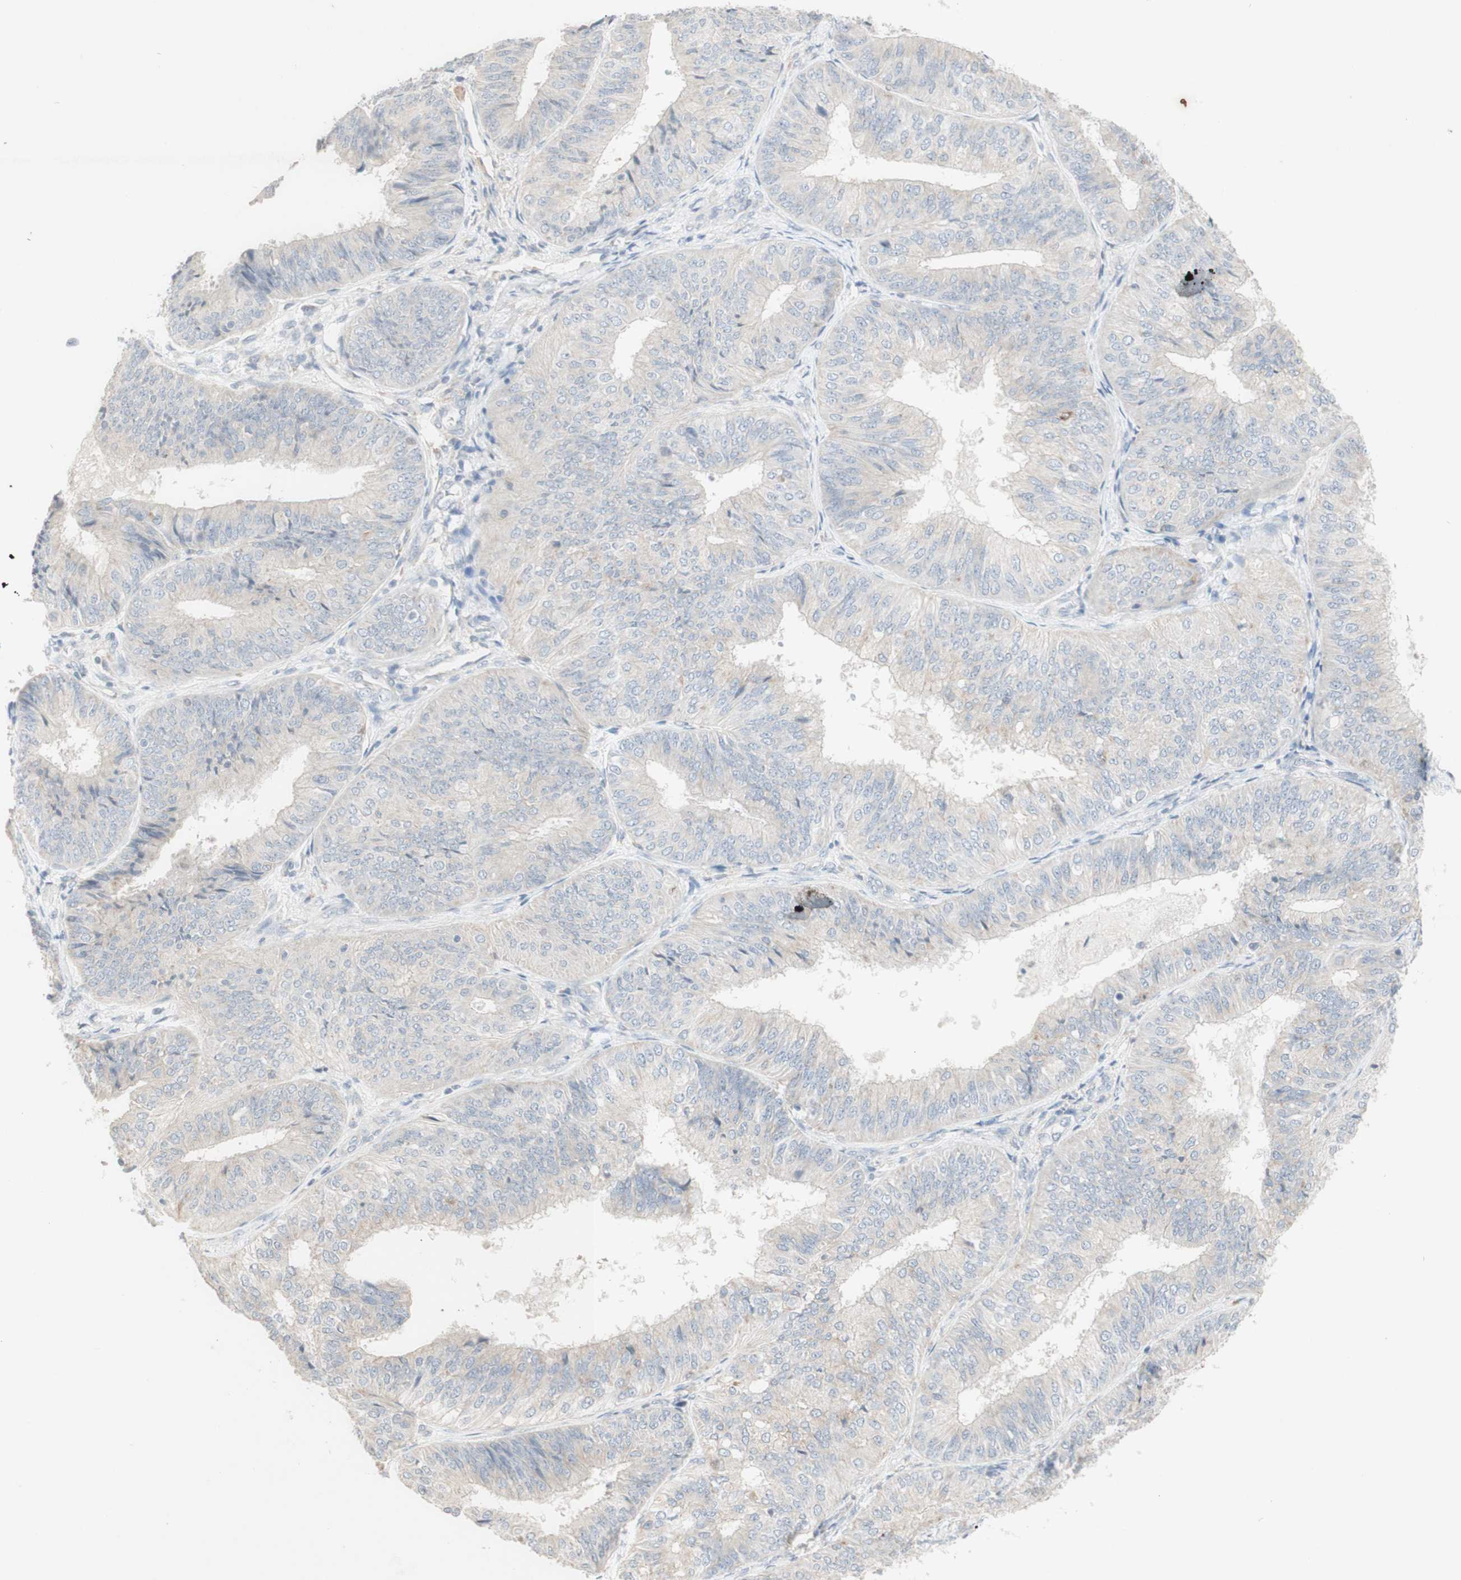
{"staining": {"intensity": "negative", "quantity": "none", "location": "none"}, "tissue": "endometrial cancer", "cell_type": "Tumor cells", "image_type": "cancer", "snomed": [{"axis": "morphology", "description": "Adenocarcinoma, NOS"}, {"axis": "topography", "description": "Endometrium"}], "caption": "Tumor cells show no significant protein positivity in adenocarcinoma (endometrial).", "gene": "ATP6V1B1", "patient": {"sex": "female", "age": 58}}